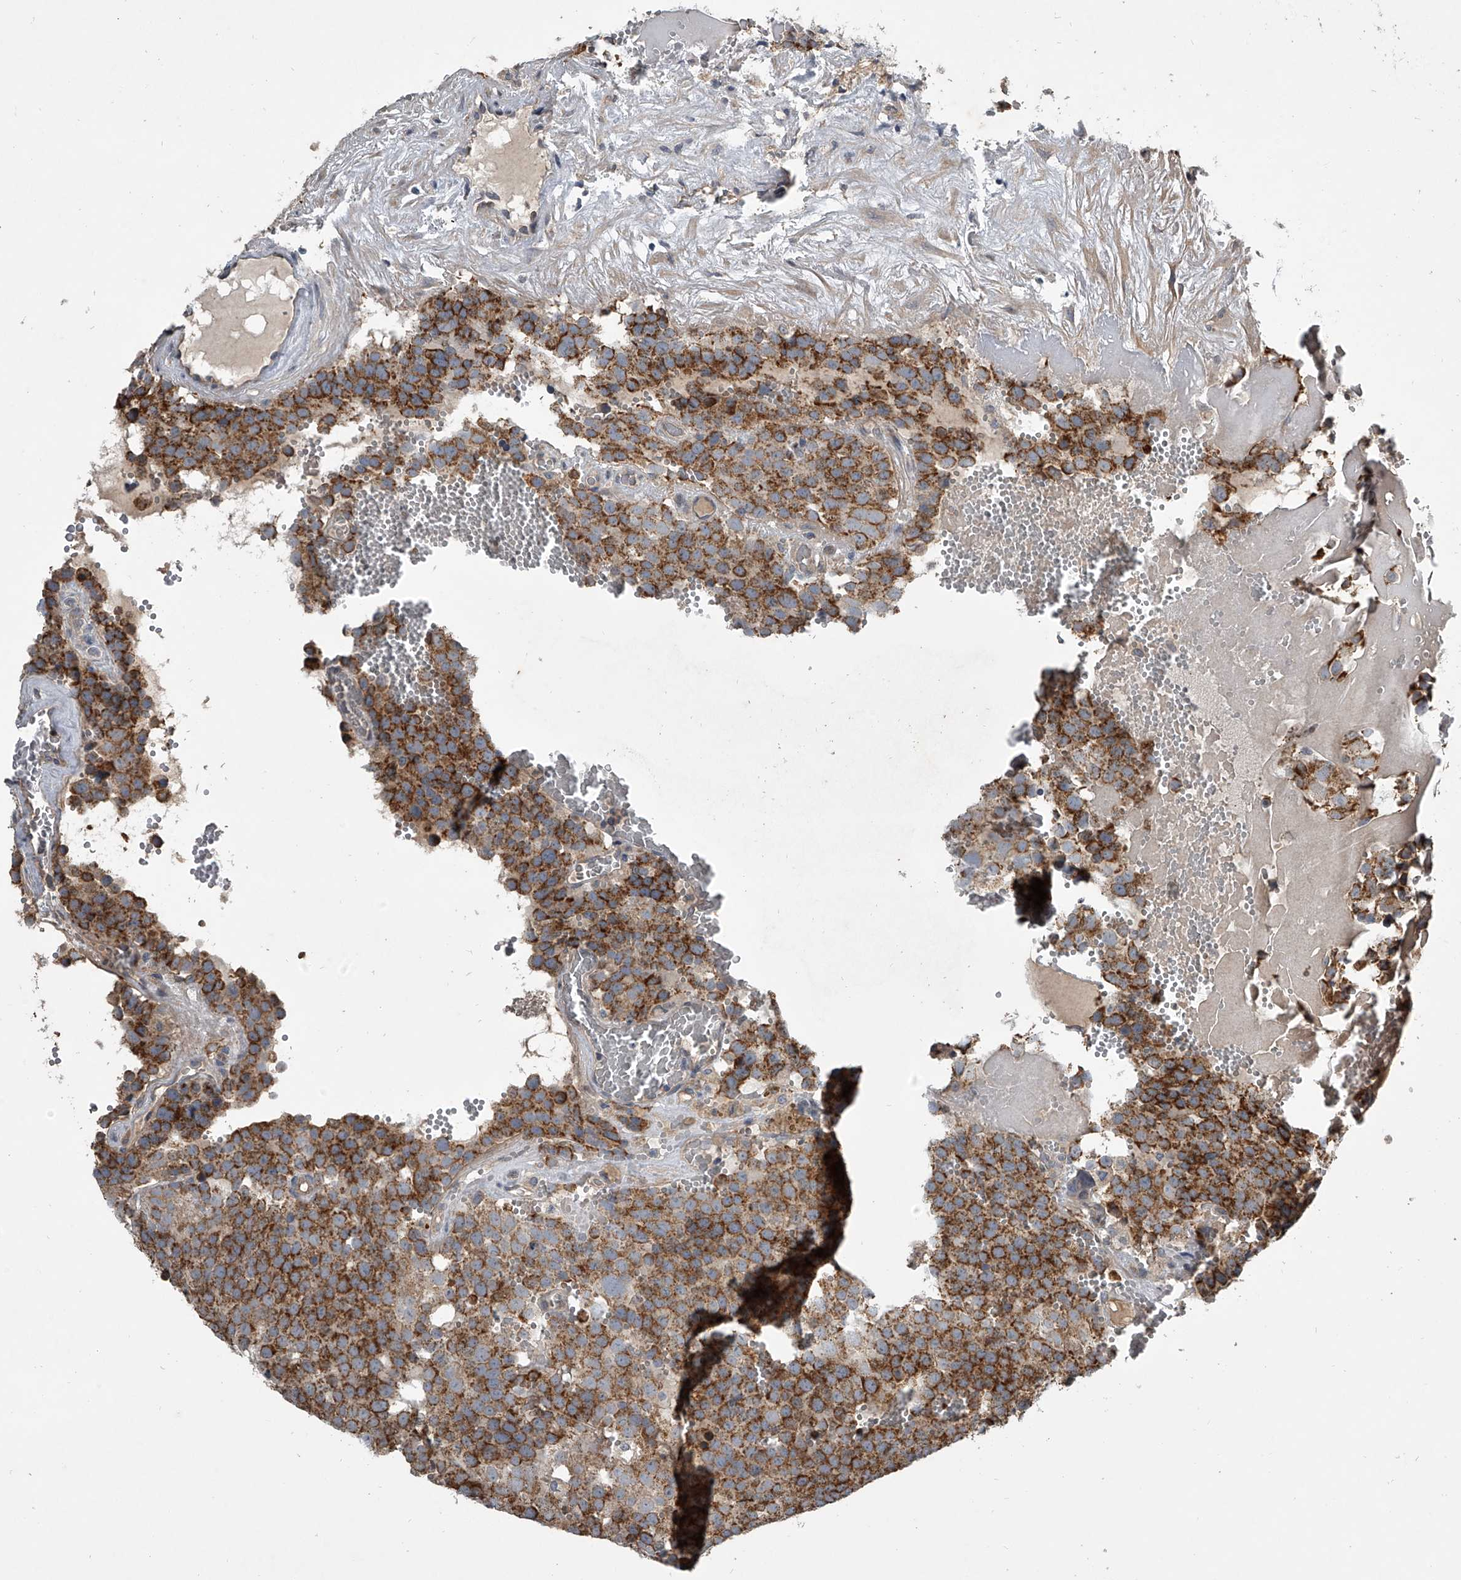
{"staining": {"intensity": "strong", "quantity": ">75%", "location": "cytoplasmic/membranous"}, "tissue": "testis cancer", "cell_type": "Tumor cells", "image_type": "cancer", "snomed": [{"axis": "morphology", "description": "Seminoma, NOS"}, {"axis": "topography", "description": "Testis"}], "caption": "Human testis cancer (seminoma) stained with a brown dye demonstrates strong cytoplasmic/membranous positive staining in approximately >75% of tumor cells.", "gene": "NFS1", "patient": {"sex": "male", "age": 71}}